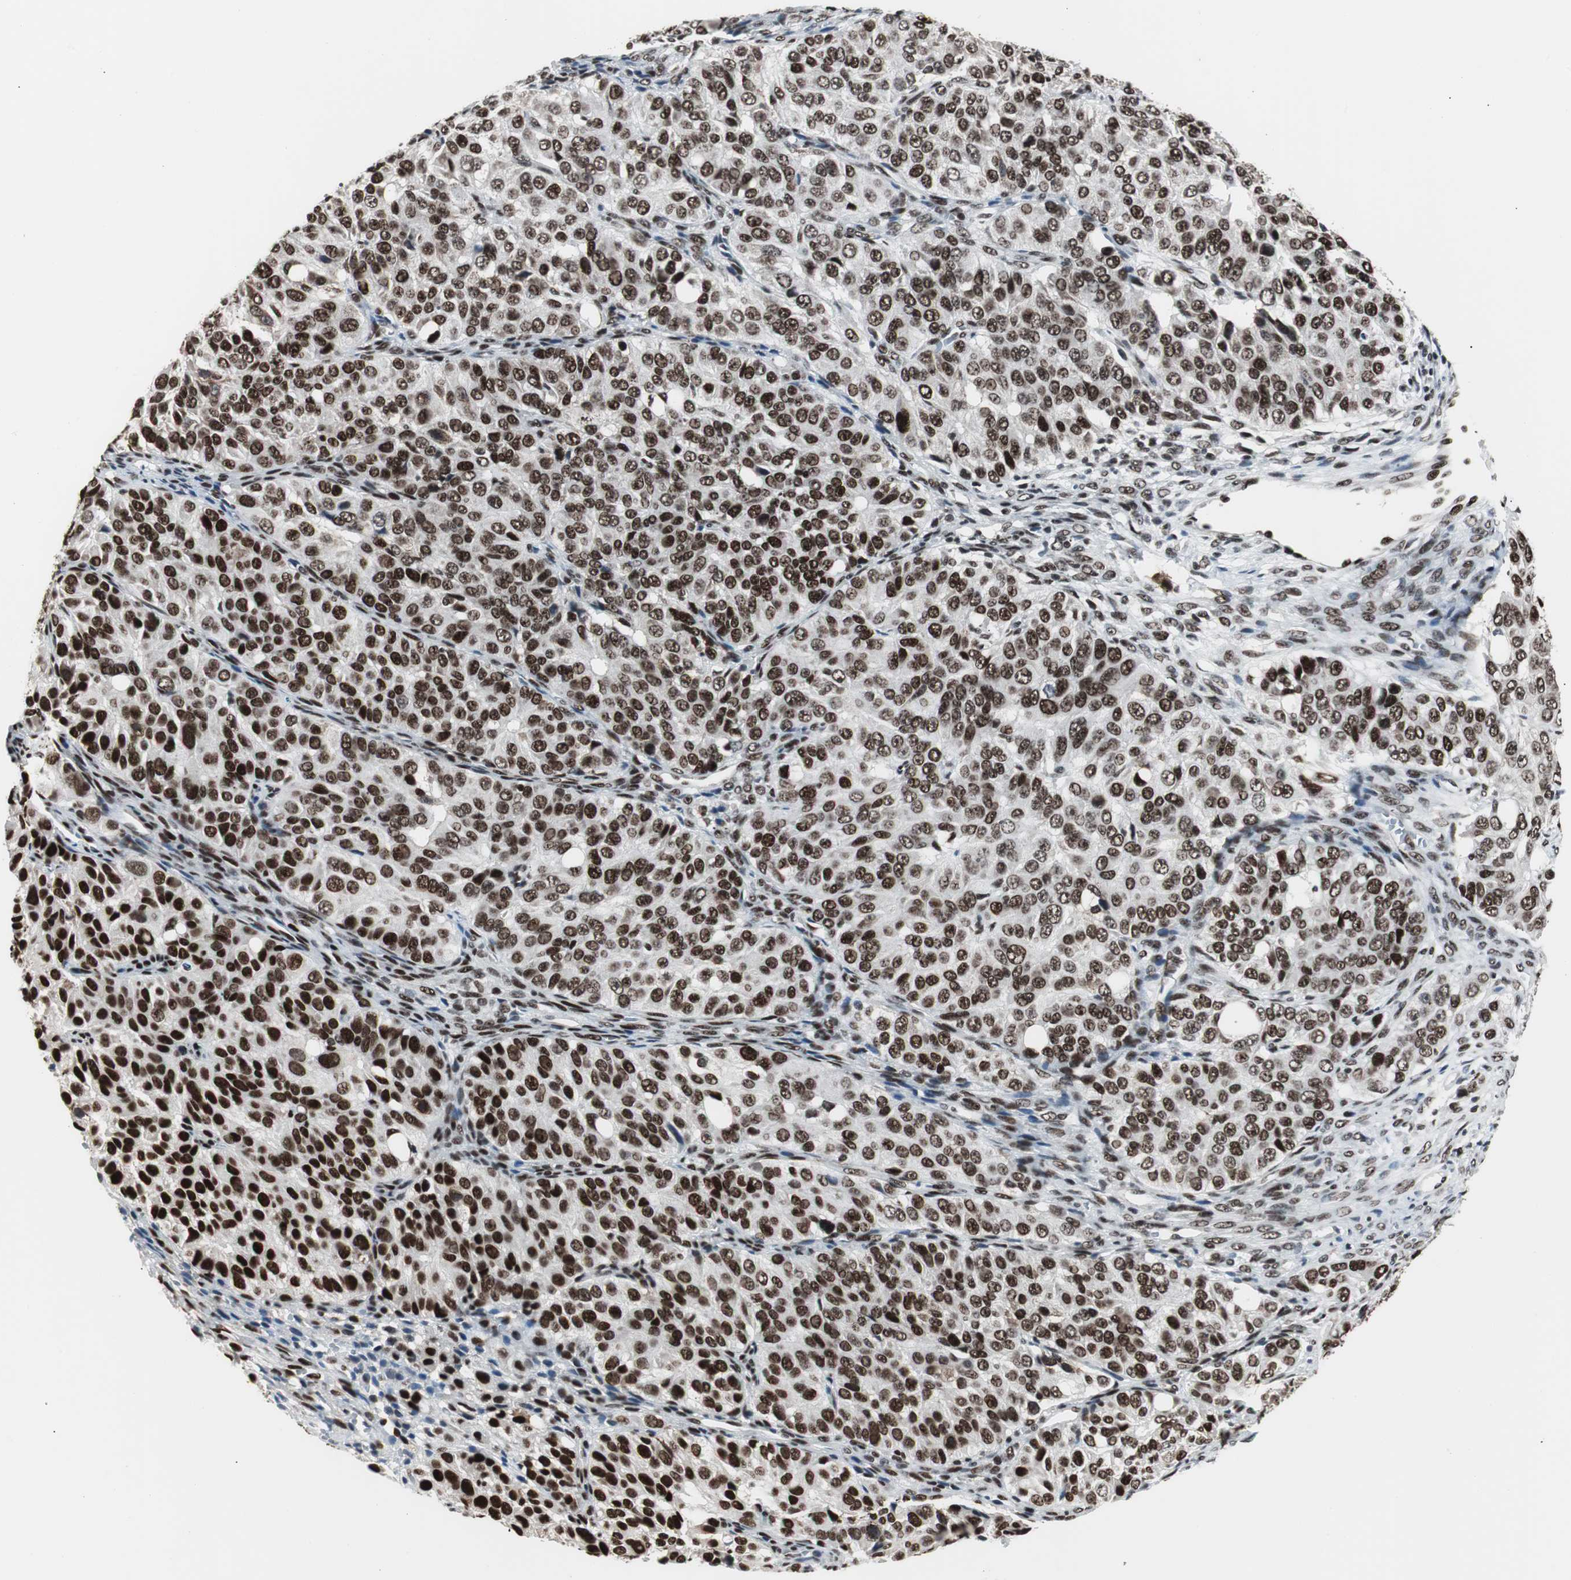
{"staining": {"intensity": "strong", "quantity": ">75%", "location": "nuclear"}, "tissue": "ovarian cancer", "cell_type": "Tumor cells", "image_type": "cancer", "snomed": [{"axis": "morphology", "description": "Carcinoma, endometroid"}, {"axis": "topography", "description": "Ovary"}], "caption": "DAB (3,3'-diaminobenzidine) immunohistochemical staining of endometroid carcinoma (ovarian) demonstrates strong nuclear protein expression in about >75% of tumor cells.", "gene": "XRCC1", "patient": {"sex": "female", "age": 51}}